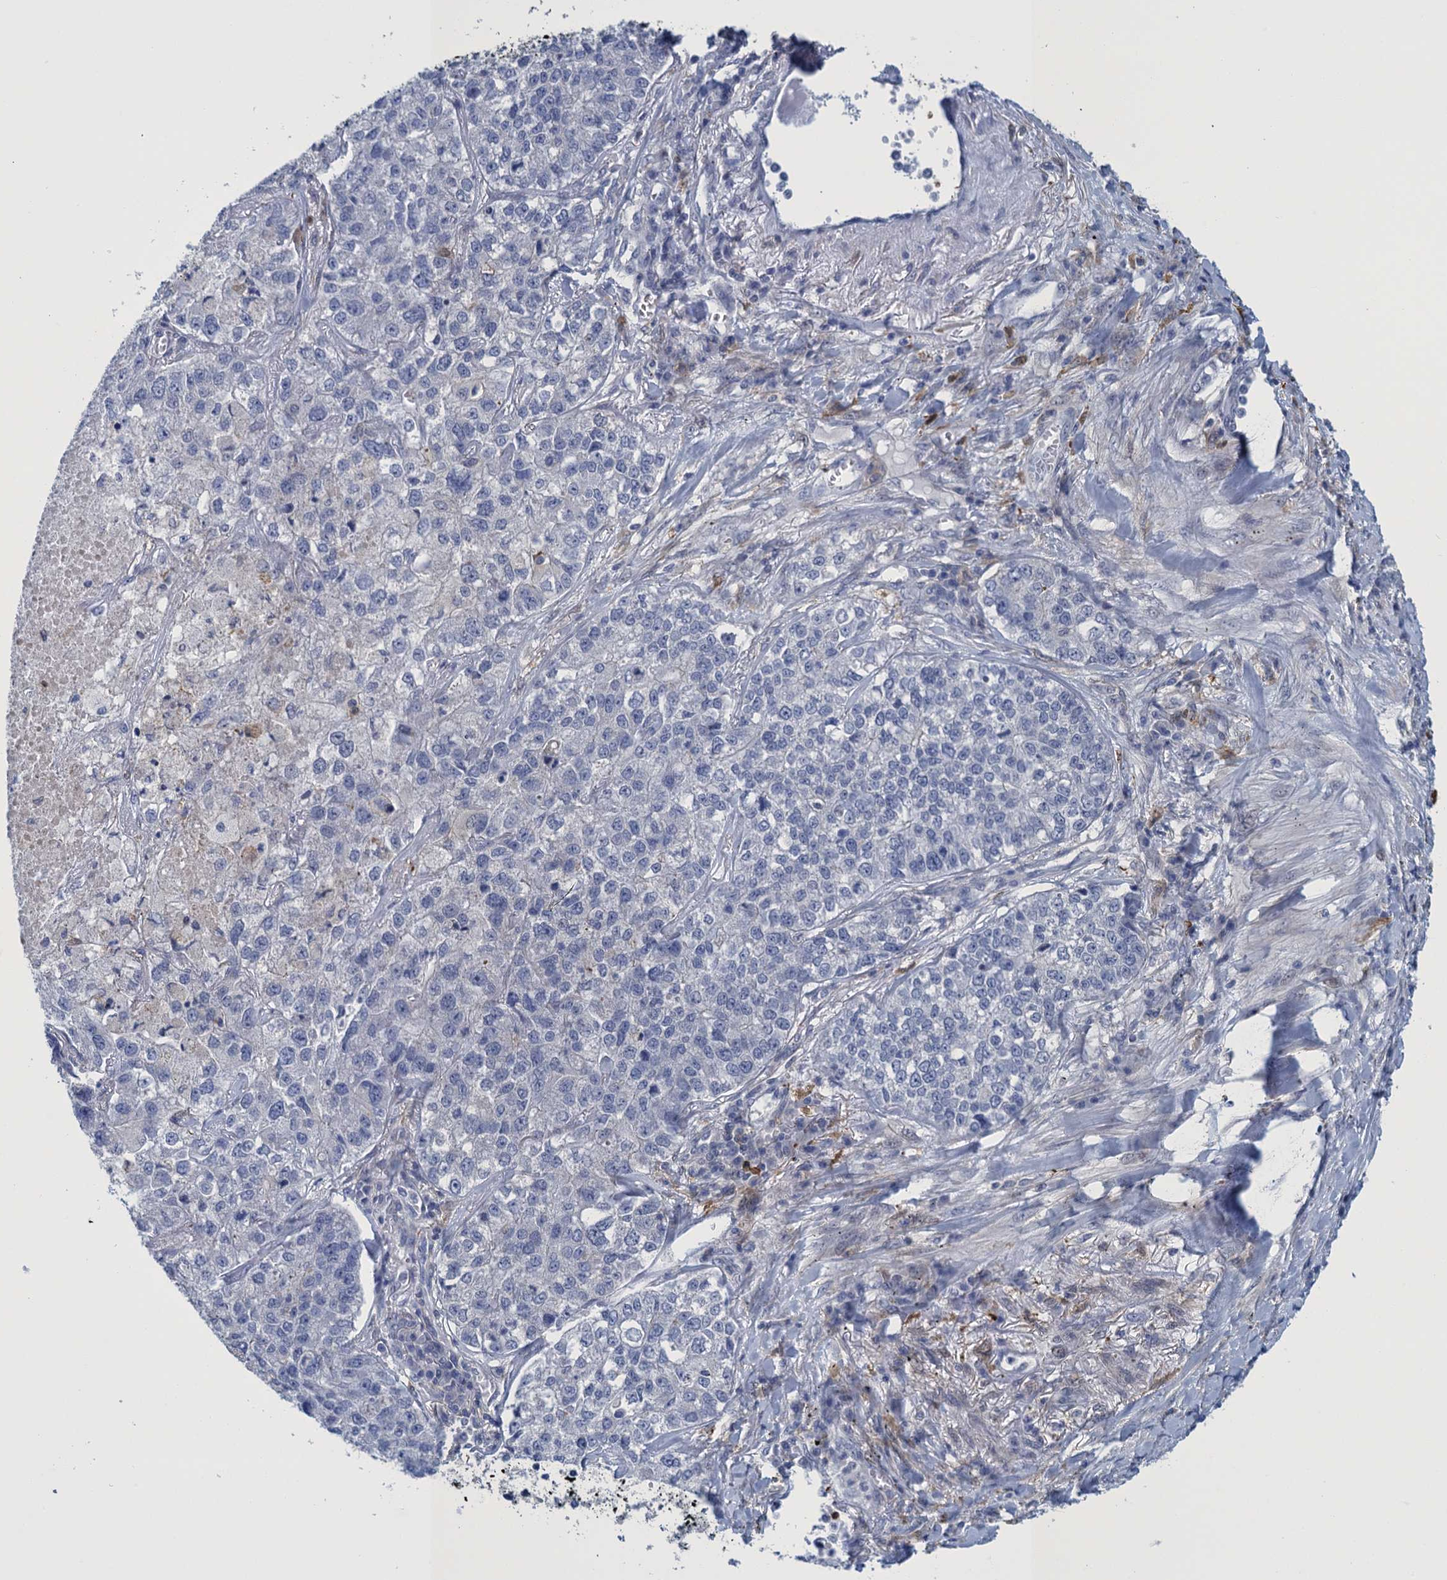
{"staining": {"intensity": "negative", "quantity": "none", "location": "none"}, "tissue": "lung cancer", "cell_type": "Tumor cells", "image_type": "cancer", "snomed": [{"axis": "morphology", "description": "Adenocarcinoma, NOS"}, {"axis": "topography", "description": "Lung"}], "caption": "This histopathology image is of adenocarcinoma (lung) stained with IHC to label a protein in brown with the nuclei are counter-stained blue. There is no positivity in tumor cells.", "gene": "SCEL", "patient": {"sex": "male", "age": 49}}